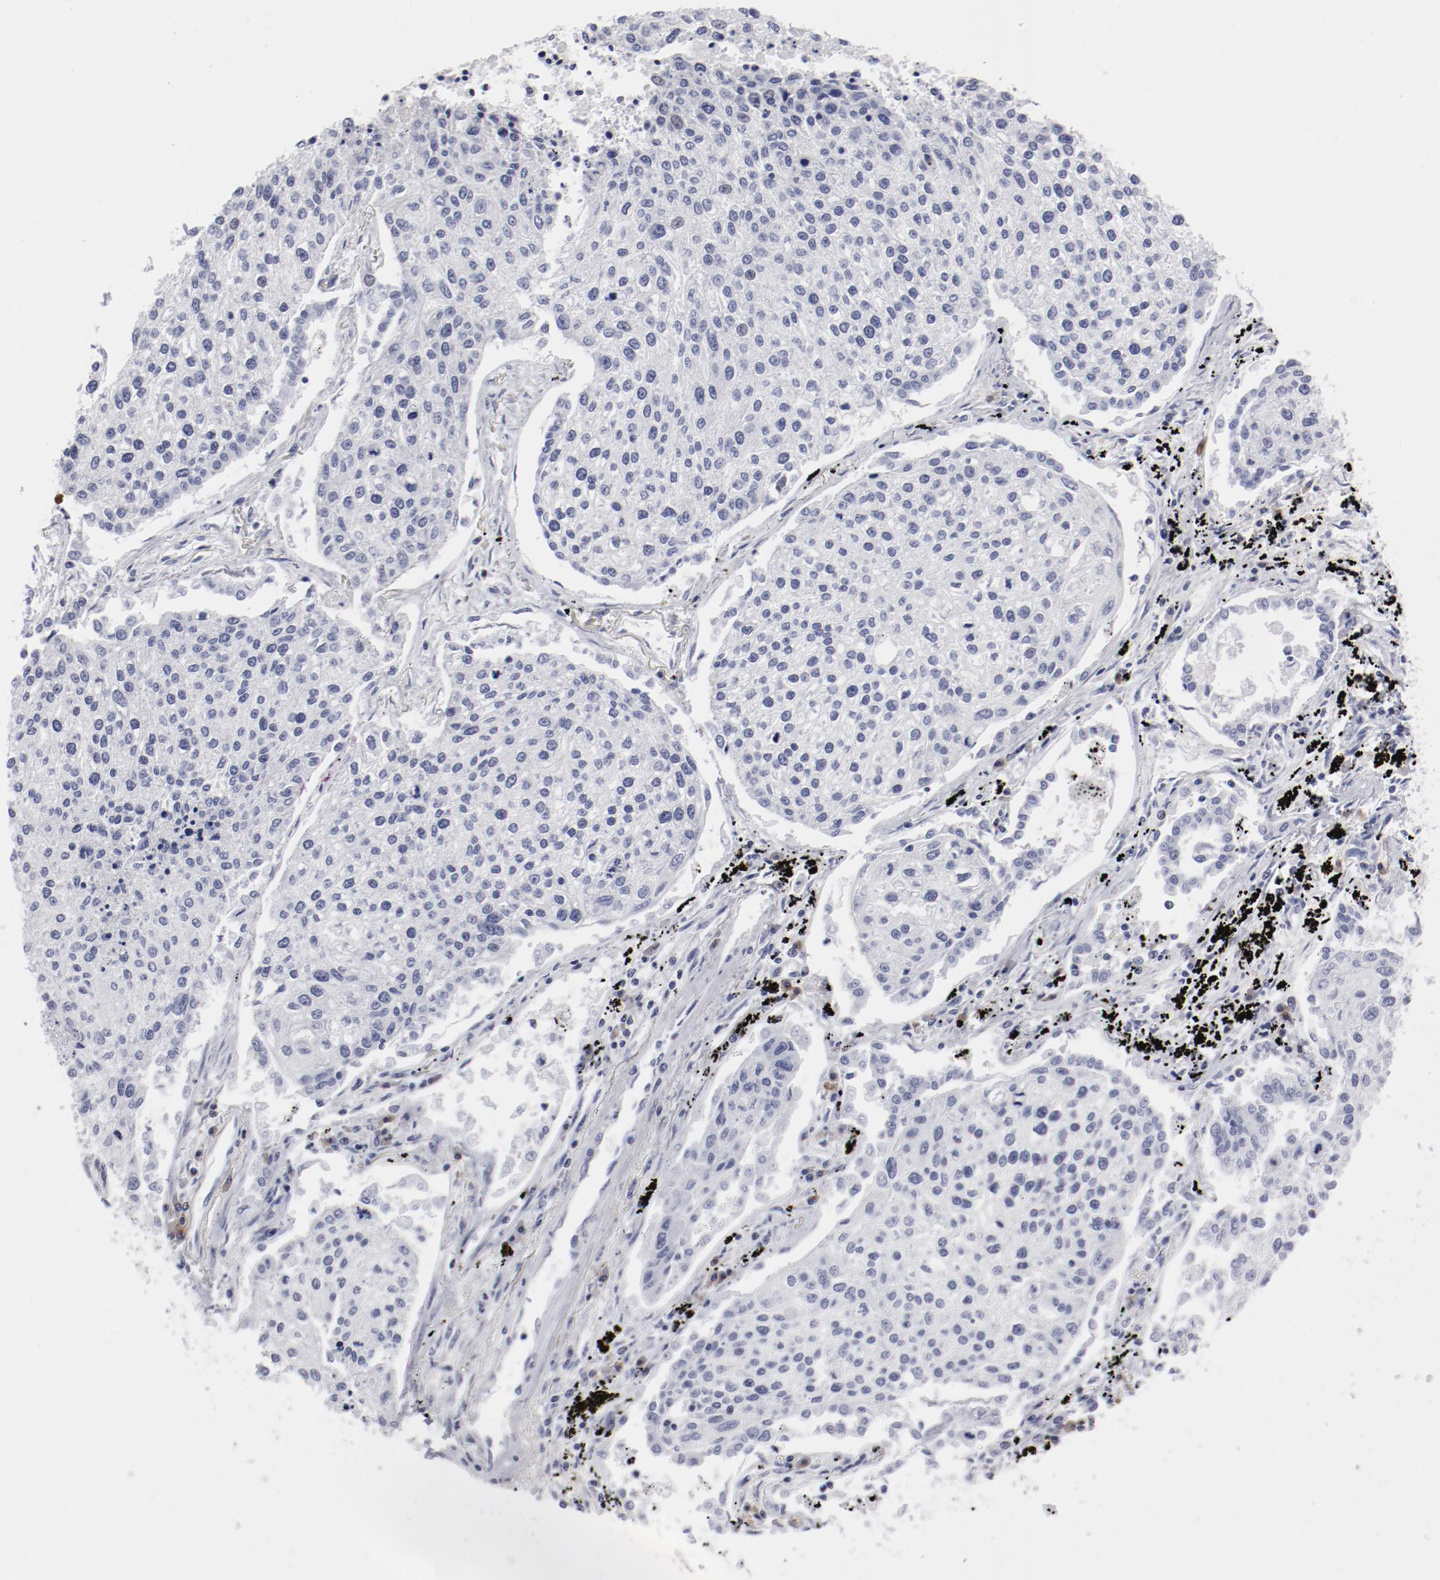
{"staining": {"intensity": "negative", "quantity": "none", "location": "none"}, "tissue": "lung cancer", "cell_type": "Tumor cells", "image_type": "cancer", "snomed": [{"axis": "morphology", "description": "Squamous cell carcinoma, NOS"}, {"axis": "topography", "description": "Lung"}], "caption": "Tumor cells are negative for brown protein staining in lung cancer (squamous cell carcinoma).", "gene": "LAX1", "patient": {"sex": "male", "age": 75}}